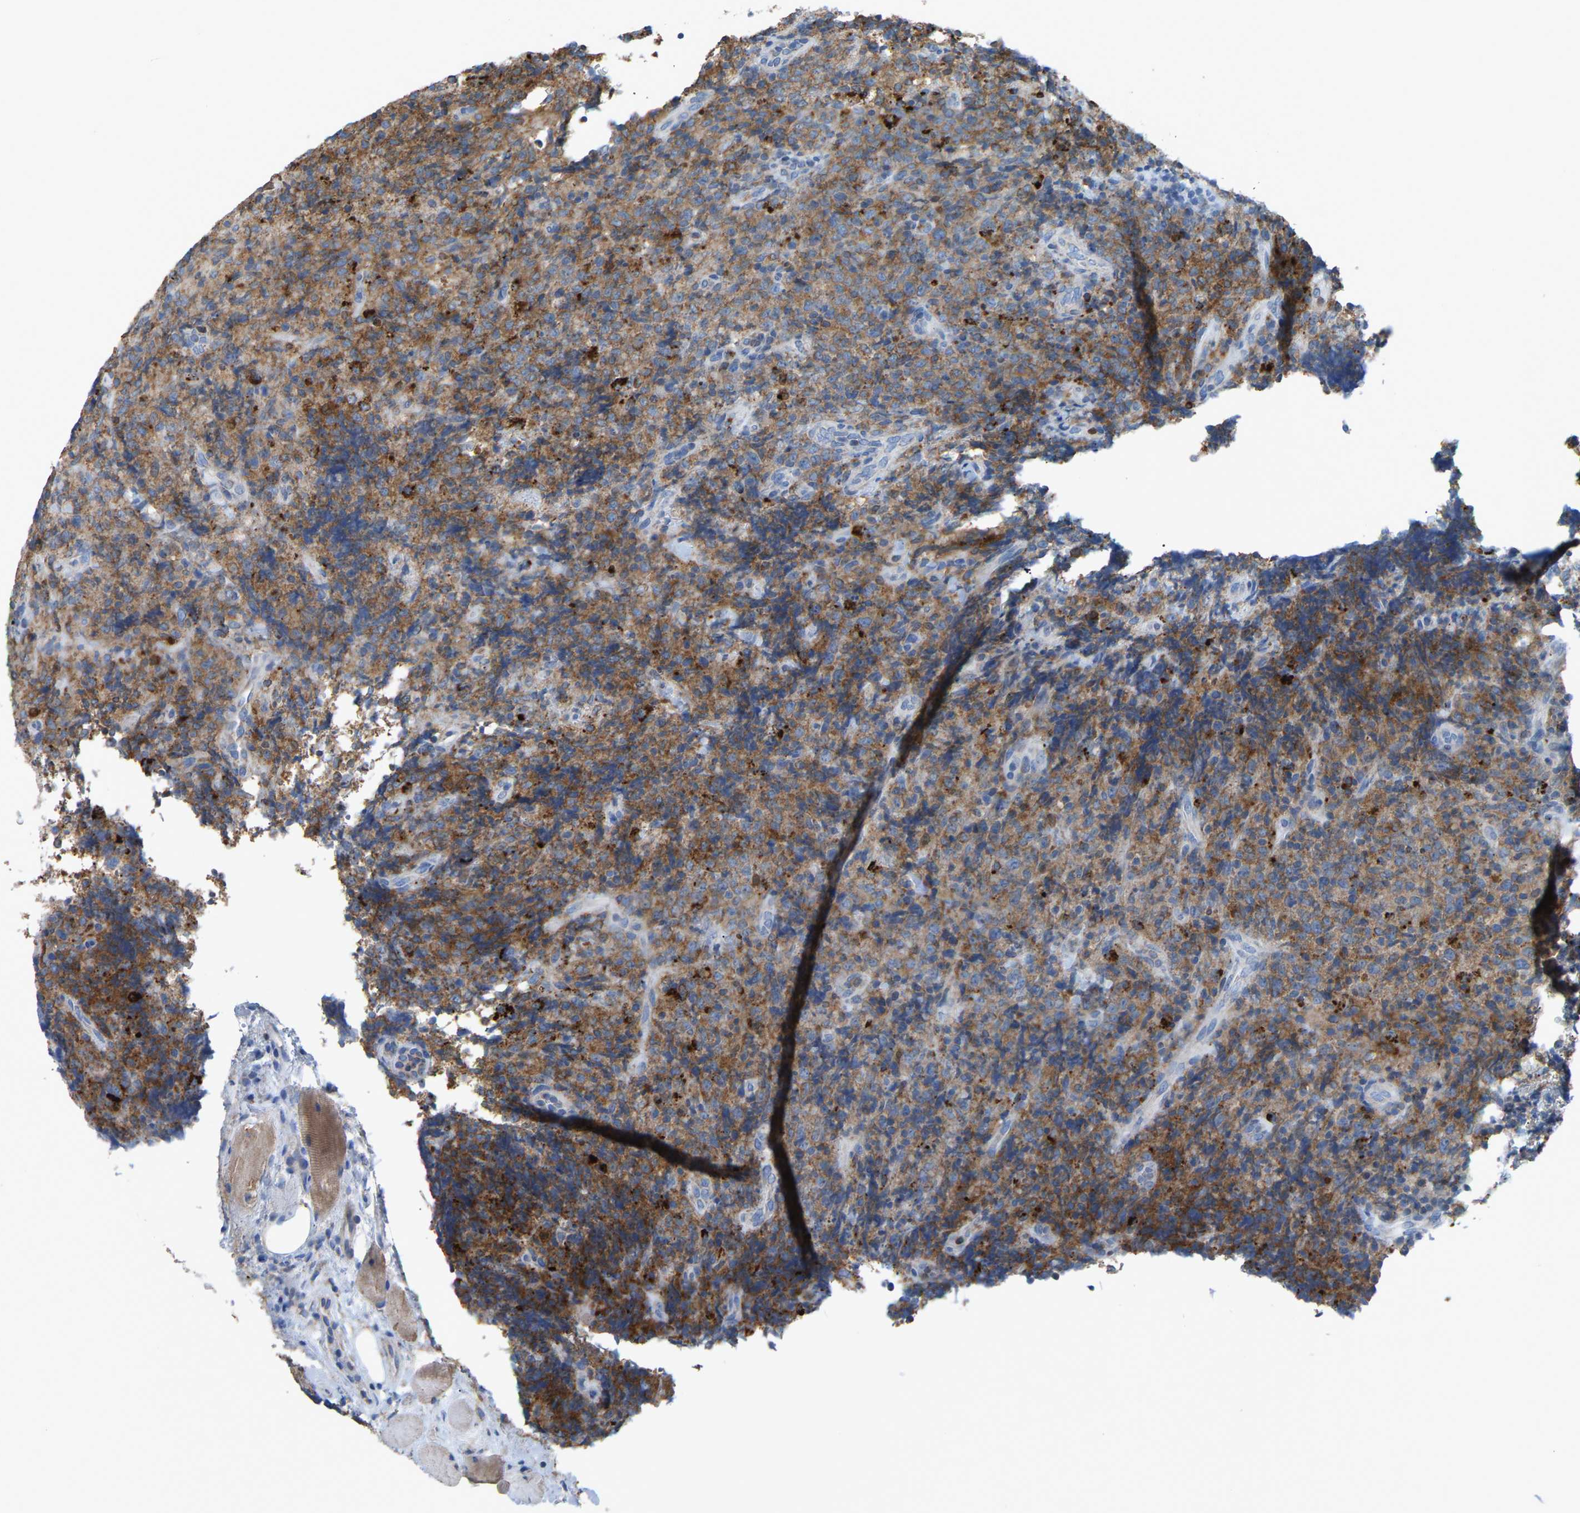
{"staining": {"intensity": "moderate", "quantity": ">75%", "location": "cytoplasmic/membranous"}, "tissue": "lymphoma", "cell_type": "Tumor cells", "image_type": "cancer", "snomed": [{"axis": "morphology", "description": "Malignant lymphoma, non-Hodgkin's type, High grade"}, {"axis": "topography", "description": "Tonsil"}], "caption": "This micrograph demonstrates IHC staining of human lymphoma, with medium moderate cytoplasmic/membranous staining in approximately >75% of tumor cells.", "gene": "CROT", "patient": {"sex": "female", "age": 36}}